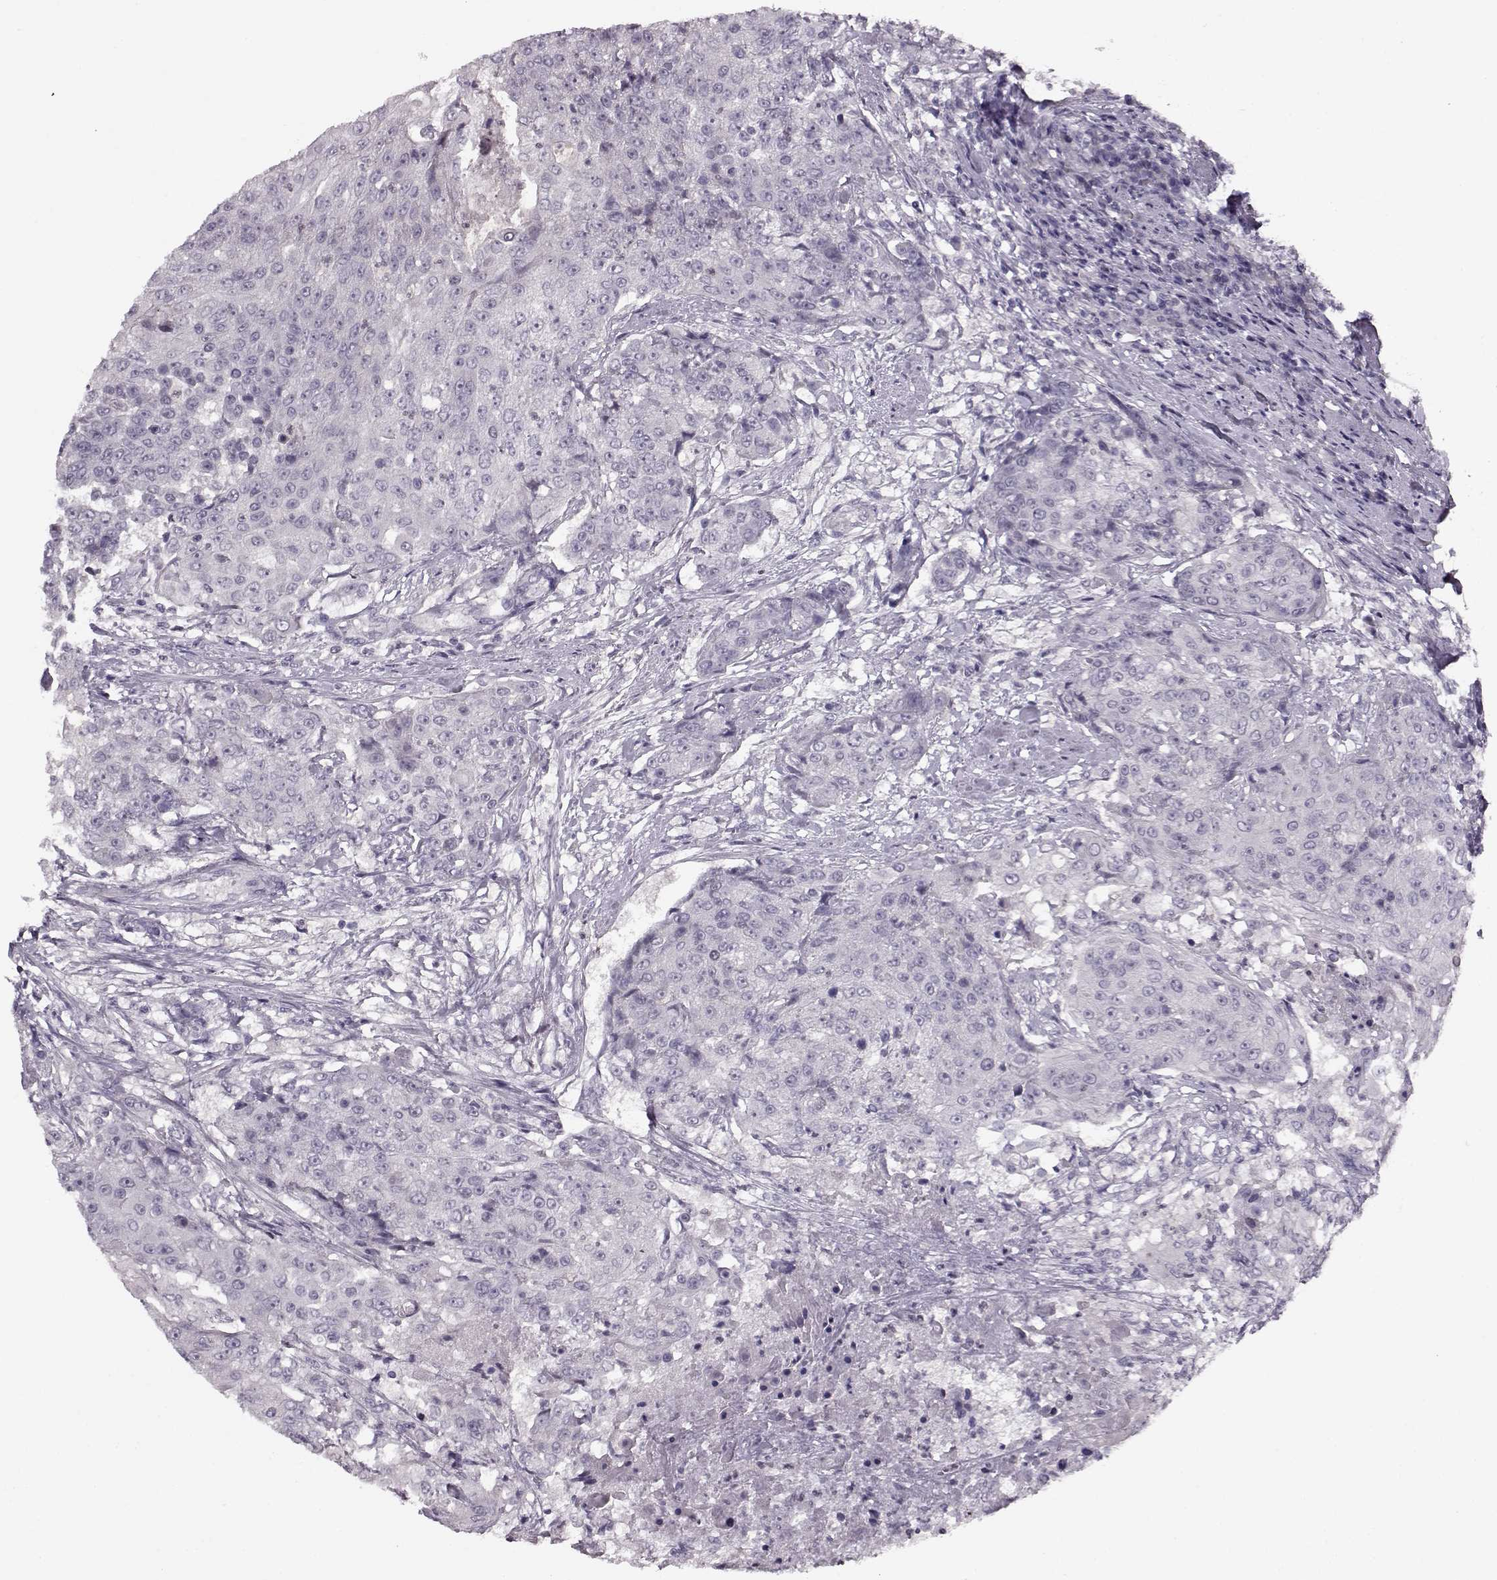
{"staining": {"intensity": "negative", "quantity": "none", "location": "none"}, "tissue": "urothelial cancer", "cell_type": "Tumor cells", "image_type": "cancer", "snomed": [{"axis": "morphology", "description": "Urothelial carcinoma, High grade"}, {"axis": "topography", "description": "Urinary bladder"}], "caption": "Protein analysis of urothelial carcinoma (high-grade) reveals no significant expression in tumor cells.", "gene": "RP1L1", "patient": {"sex": "female", "age": 63}}